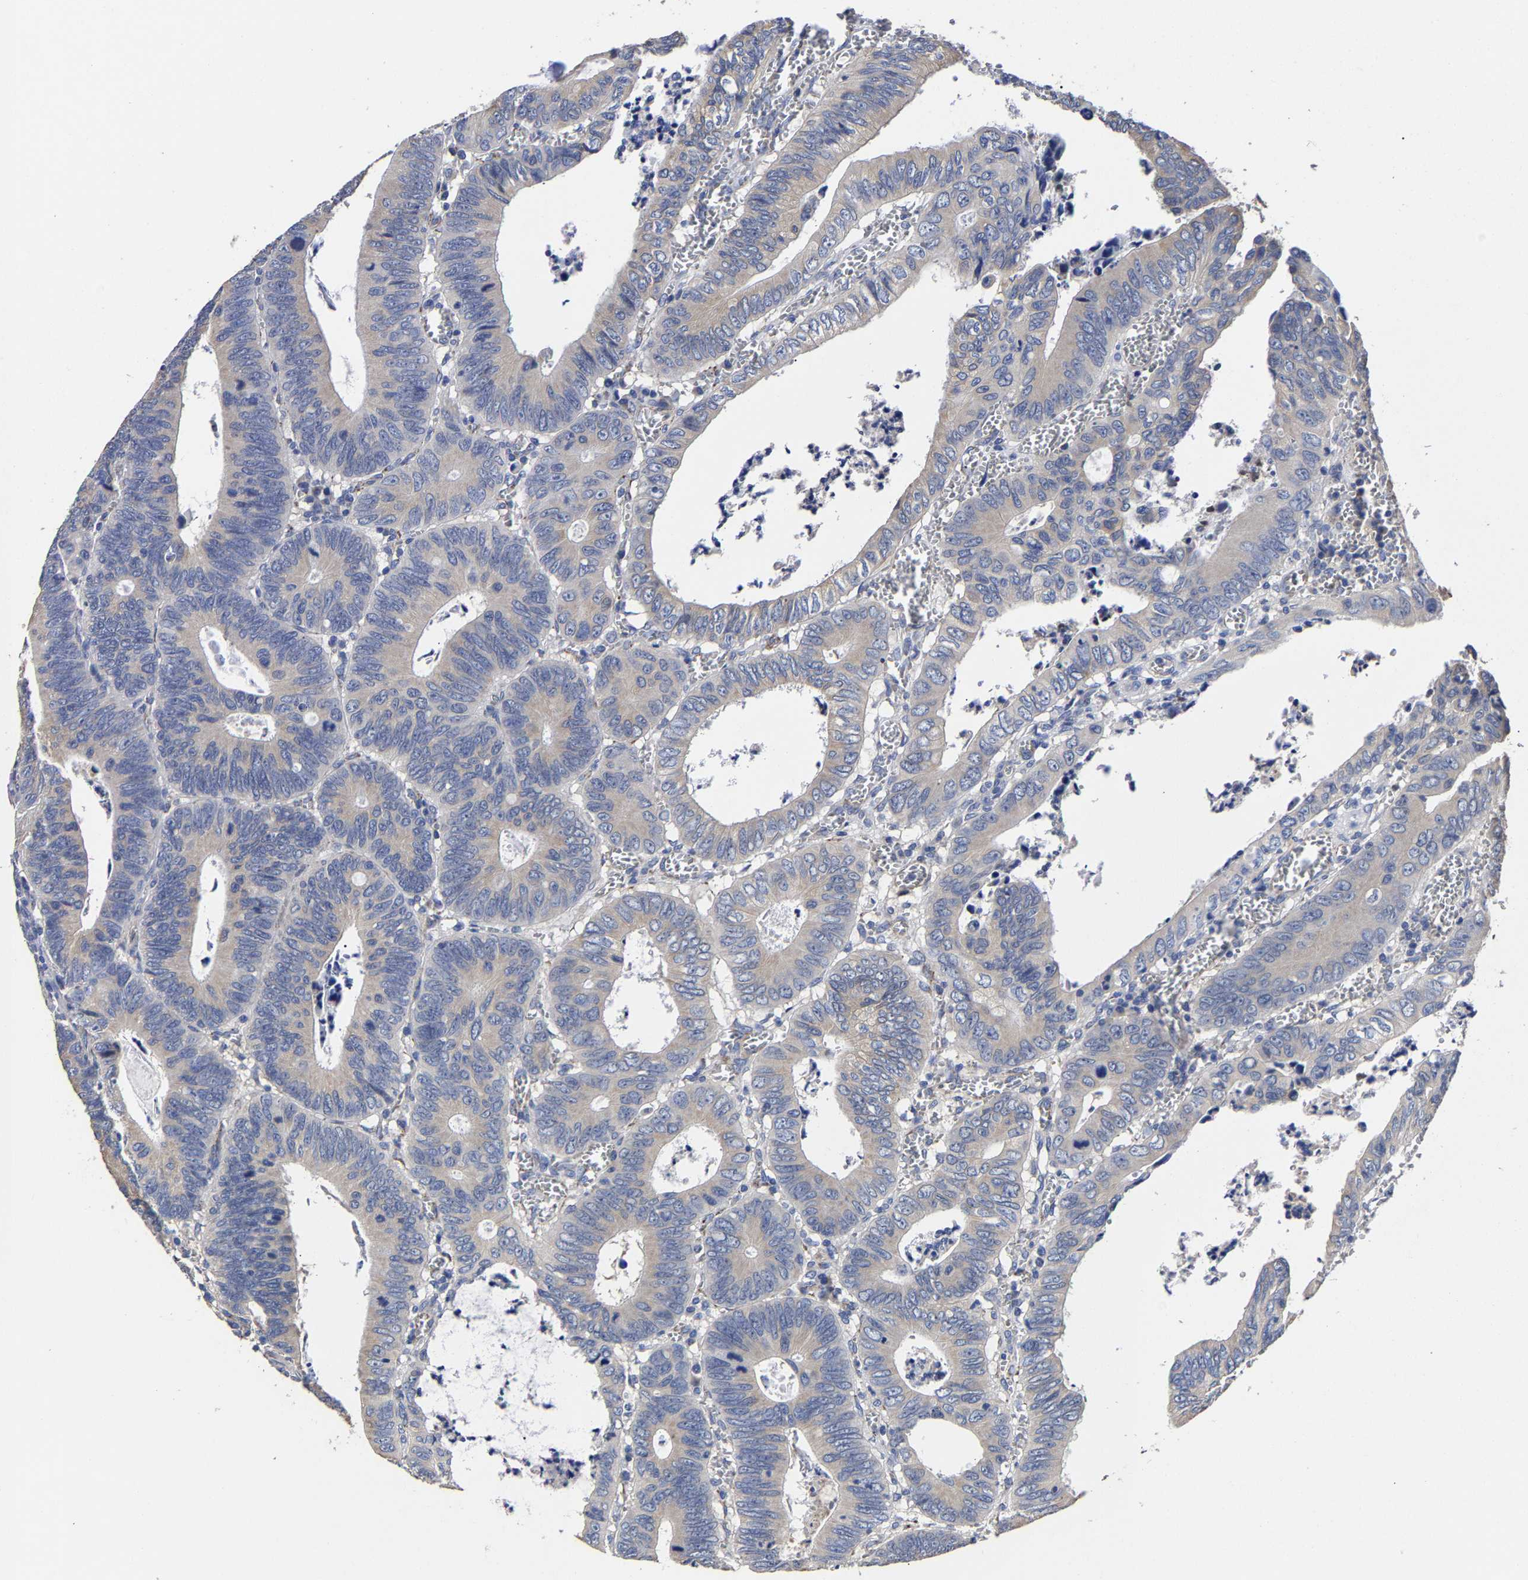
{"staining": {"intensity": "weak", "quantity": "25%-75%", "location": "cytoplasmic/membranous"}, "tissue": "colorectal cancer", "cell_type": "Tumor cells", "image_type": "cancer", "snomed": [{"axis": "morphology", "description": "Inflammation, NOS"}, {"axis": "morphology", "description": "Adenocarcinoma, NOS"}, {"axis": "topography", "description": "Colon"}], "caption": "Colorectal adenocarcinoma tissue reveals weak cytoplasmic/membranous staining in about 25%-75% of tumor cells, visualized by immunohistochemistry. (Stains: DAB (3,3'-diaminobenzidine) in brown, nuclei in blue, Microscopy: brightfield microscopy at high magnification).", "gene": "AASS", "patient": {"sex": "male", "age": 72}}